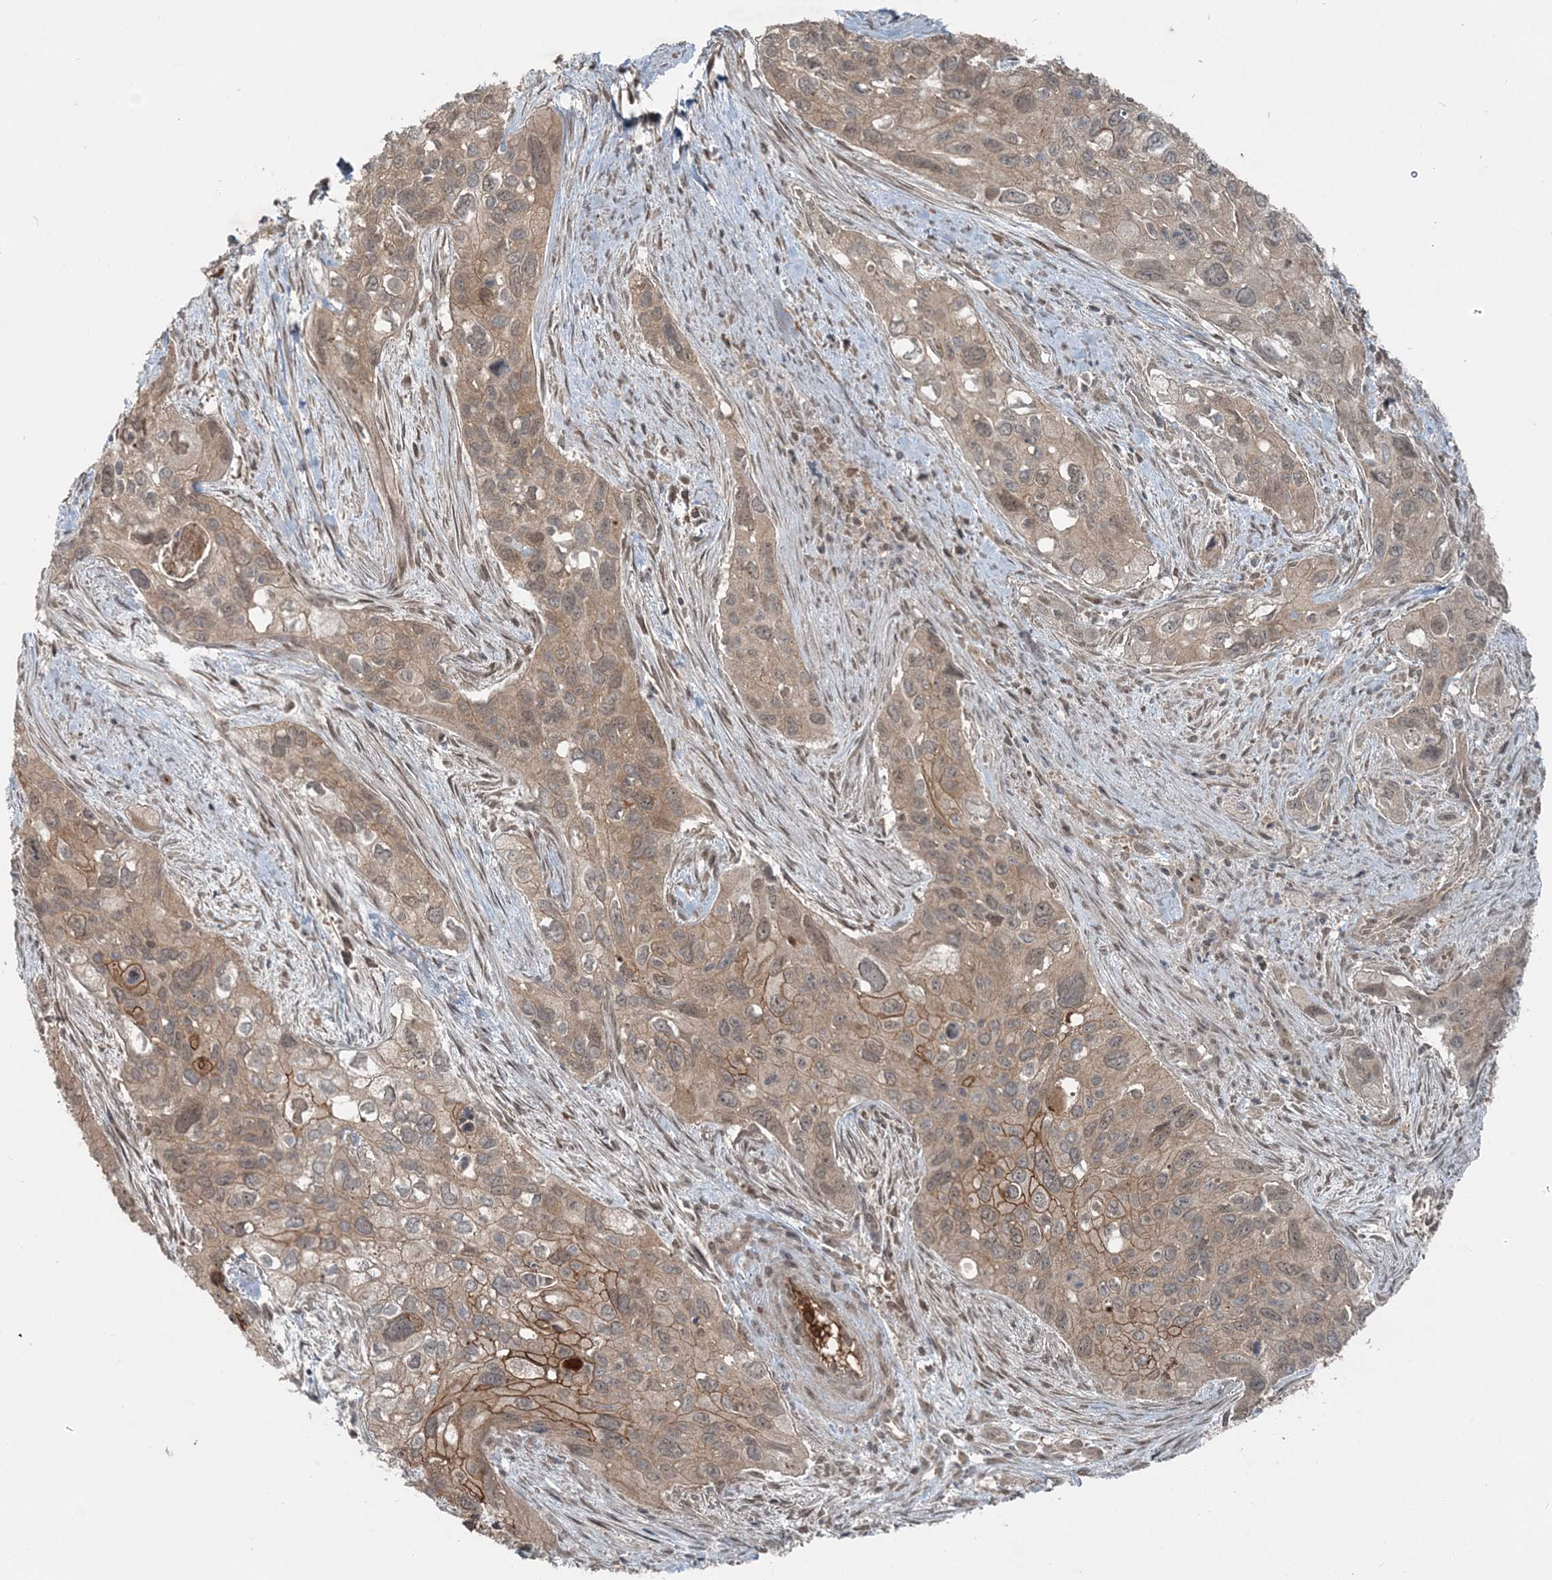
{"staining": {"intensity": "moderate", "quantity": "25%-75%", "location": "cytoplasmic/membranous"}, "tissue": "cervical cancer", "cell_type": "Tumor cells", "image_type": "cancer", "snomed": [{"axis": "morphology", "description": "Squamous cell carcinoma, NOS"}, {"axis": "topography", "description": "Cervix"}], "caption": "A histopathology image of human cervical cancer (squamous cell carcinoma) stained for a protein exhibits moderate cytoplasmic/membranous brown staining in tumor cells.", "gene": "FBXL17", "patient": {"sex": "female", "age": 55}}